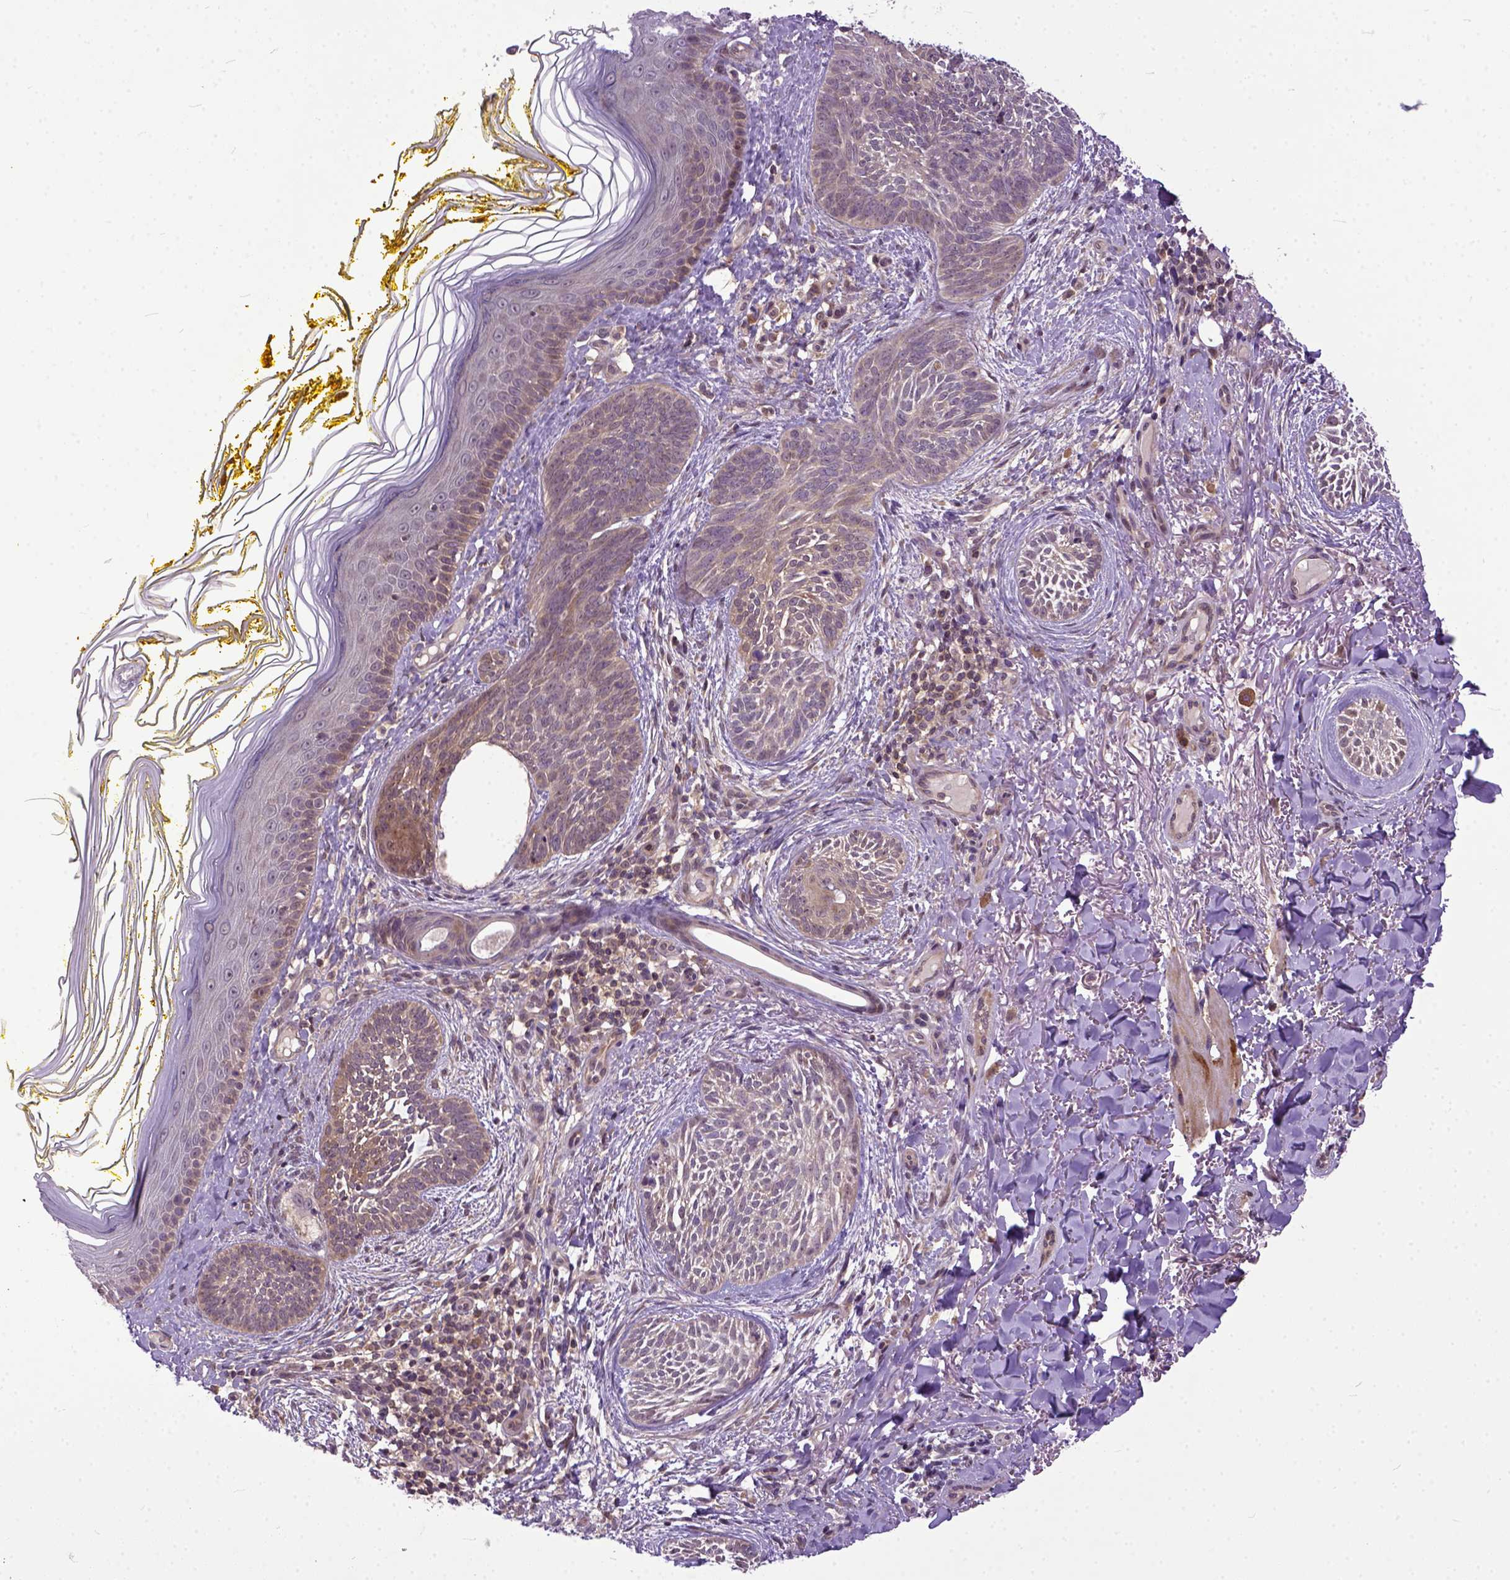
{"staining": {"intensity": "moderate", "quantity": "<25%", "location": "cytoplasmic/membranous"}, "tissue": "skin cancer", "cell_type": "Tumor cells", "image_type": "cancer", "snomed": [{"axis": "morphology", "description": "Basal cell carcinoma"}, {"axis": "topography", "description": "Skin"}], "caption": "Basal cell carcinoma (skin) tissue reveals moderate cytoplasmic/membranous staining in about <25% of tumor cells, visualized by immunohistochemistry. (DAB IHC, brown staining for protein, blue staining for nuclei).", "gene": "CPNE1", "patient": {"sex": "female", "age": 68}}